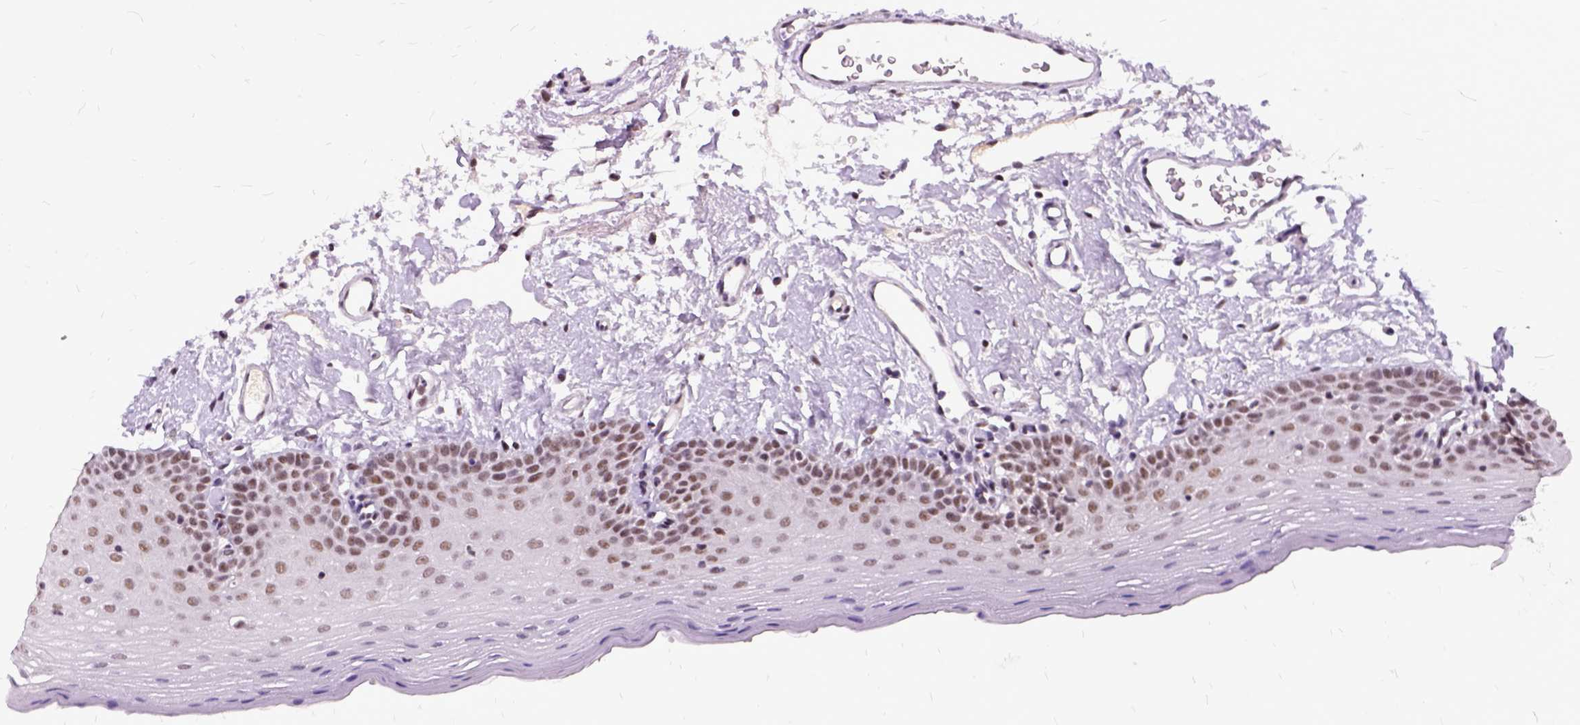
{"staining": {"intensity": "moderate", "quantity": ">75%", "location": "nuclear"}, "tissue": "oral mucosa", "cell_type": "Squamous epithelial cells", "image_type": "normal", "snomed": [{"axis": "morphology", "description": "Normal tissue, NOS"}, {"axis": "topography", "description": "Oral tissue"}], "caption": "Immunohistochemistry (DAB) staining of unremarkable oral mucosa exhibits moderate nuclear protein expression in approximately >75% of squamous epithelial cells. The staining was performed using DAB (3,3'-diaminobenzidine) to visualize the protein expression in brown, while the nuclei were stained in blue with hematoxylin (Magnification: 20x).", "gene": "SETD1A", "patient": {"sex": "male", "age": 66}}